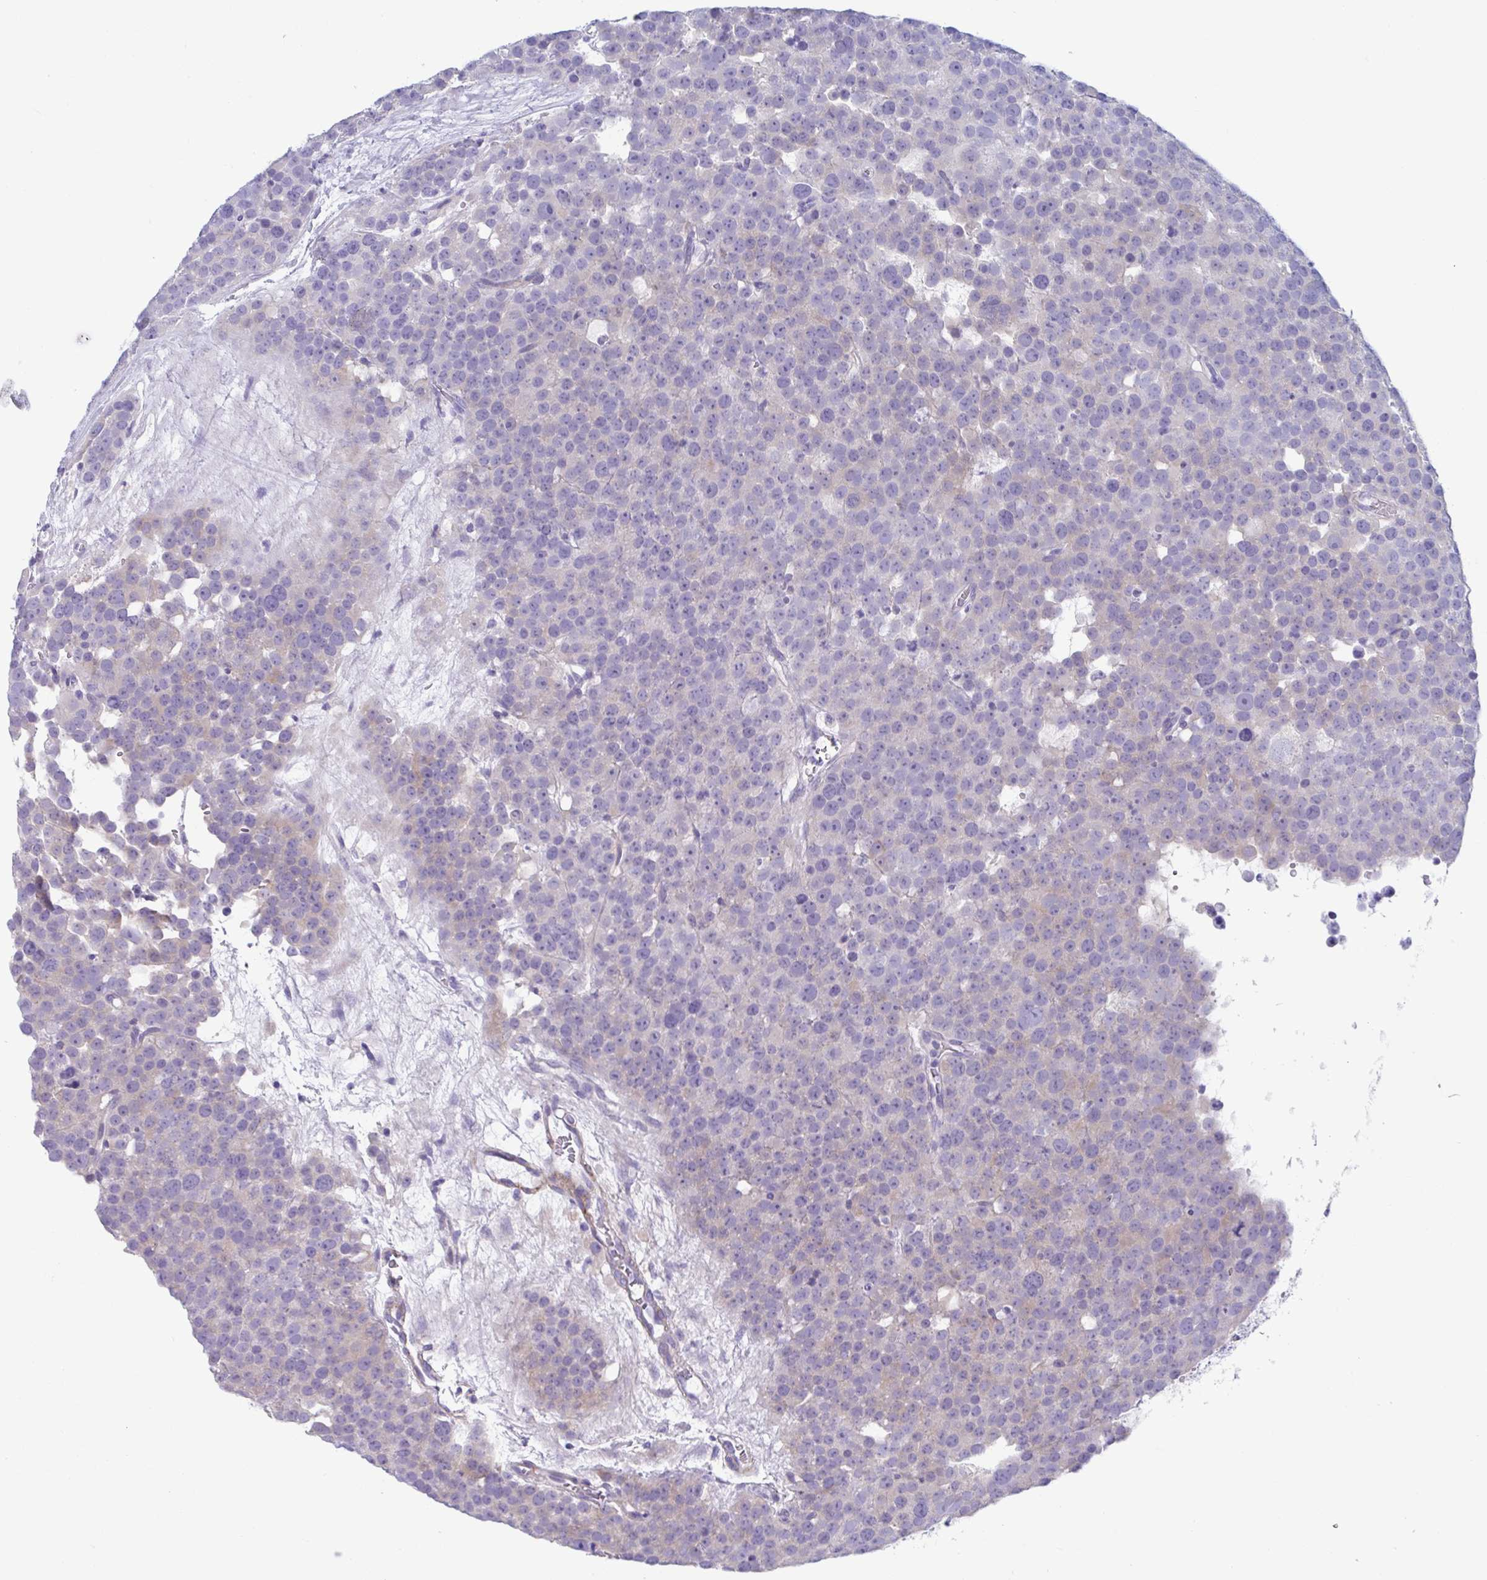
{"staining": {"intensity": "negative", "quantity": "none", "location": "none"}, "tissue": "testis cancer", "cell_type": "Tumor cells", "image_type": "cancer", "snomed": [{"axis": "morphology", "description": "Seminoma, NOS"}, {"axis": "topography", "description": "Testis"}], "caption": "Immunohistochemical staining of human testis cancer reveals no significant staining in tumor cells.", "gene": "LPIN3", "patient": {"sex": "male", "age": 71}}